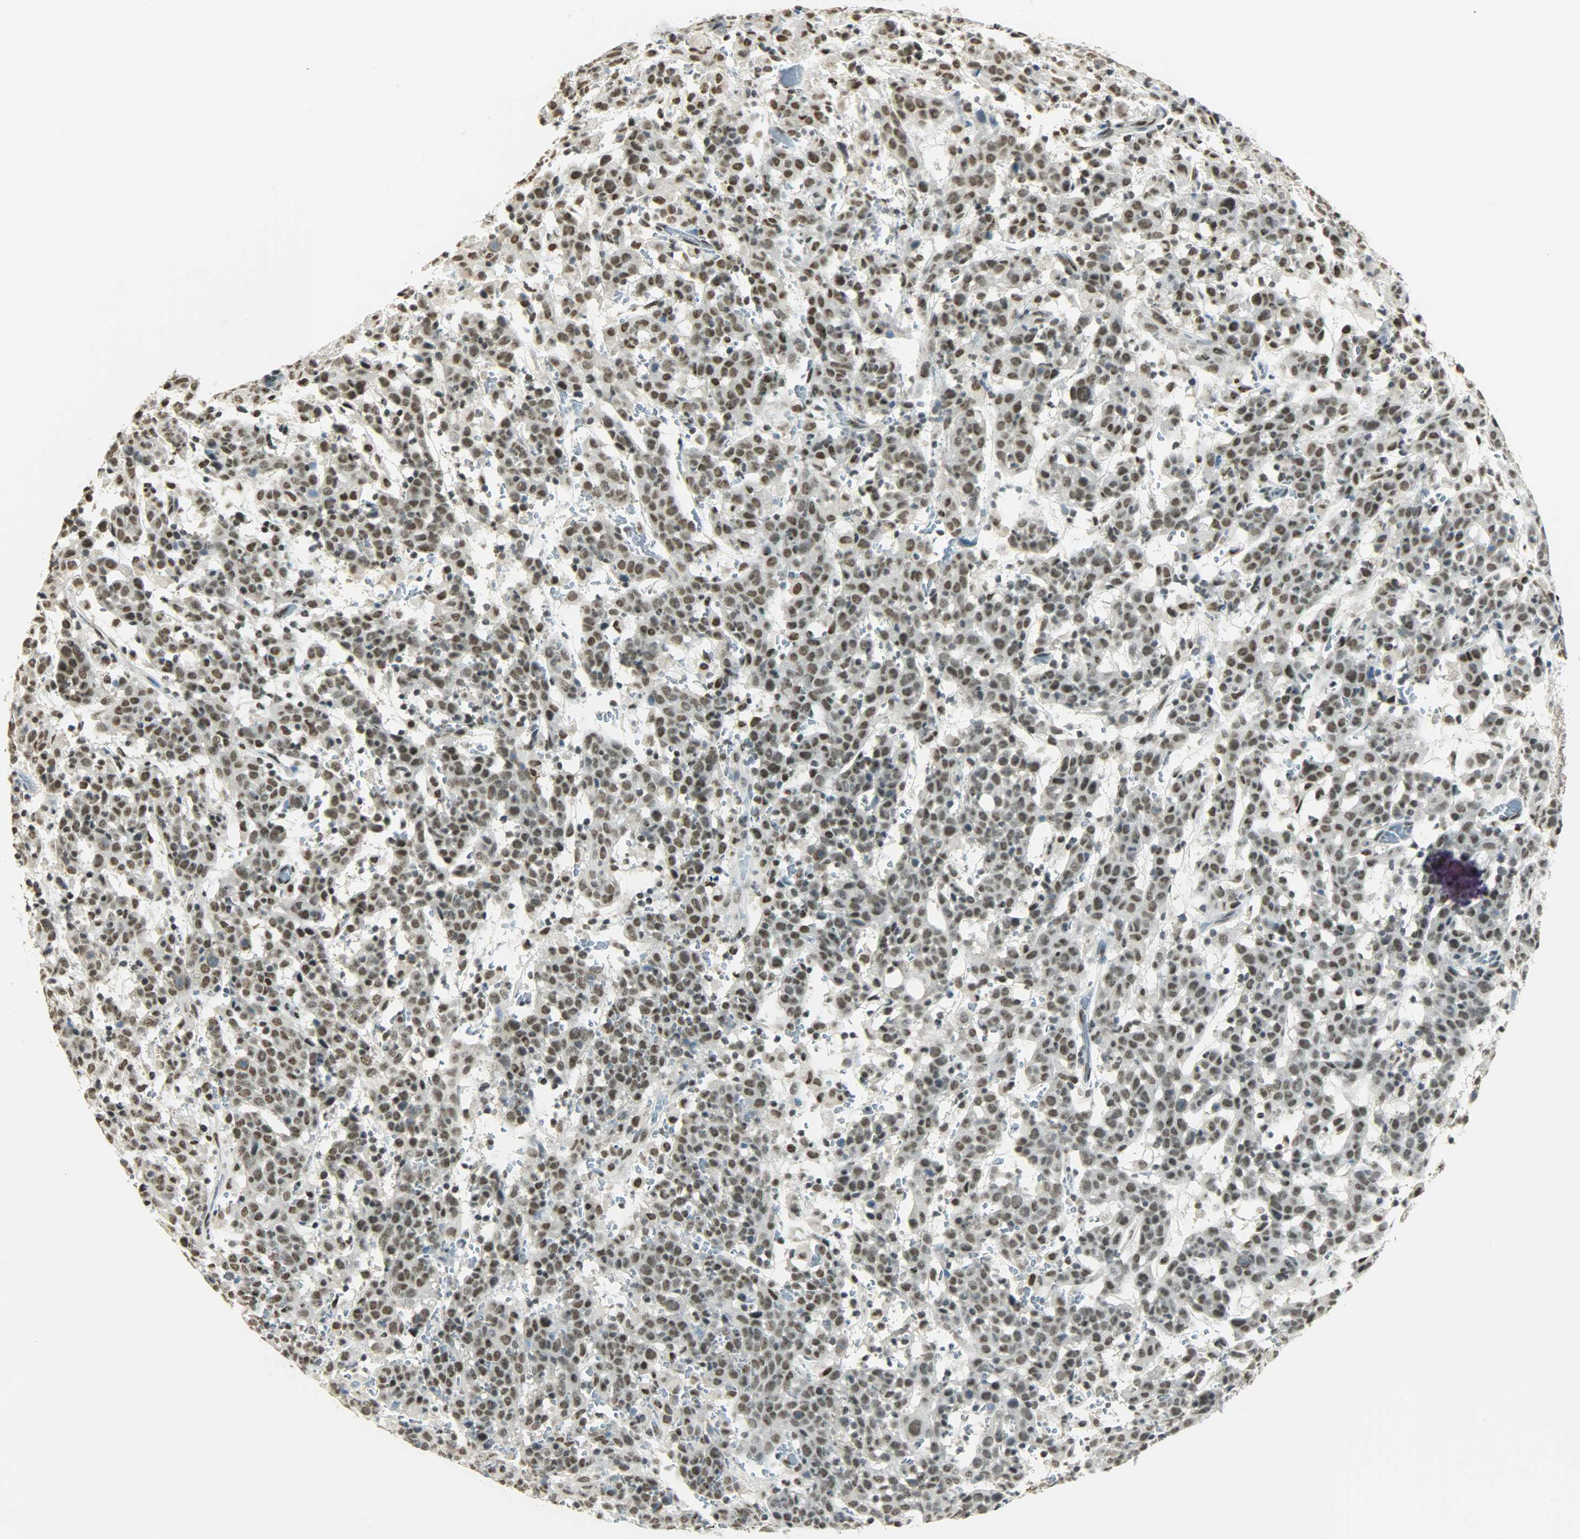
{"staining": {"intensity": "moderate", "quantity": ">75%", "location": "nuclear"}, "tissue": "cervical cancer", "cell_type": "Tumor cells", "image_type": "cancer", "snomed": [{"axis": "morphology", "description": "Normal tissue, NOS"}, {"axis": "morphology", "description": "Squamous cell carcinoma, NOS"}, {"axis": "topography", "description": "Cervix"}], "caption": "Immunohistochemical staining of cervical cancer (squamous cell carcinoma) demonstrates medium levels of moderate nuclear positivity in about >75% of tumor cells.", "gene": "MYEF2", "patient": {"sex": "female", "age": 67}}